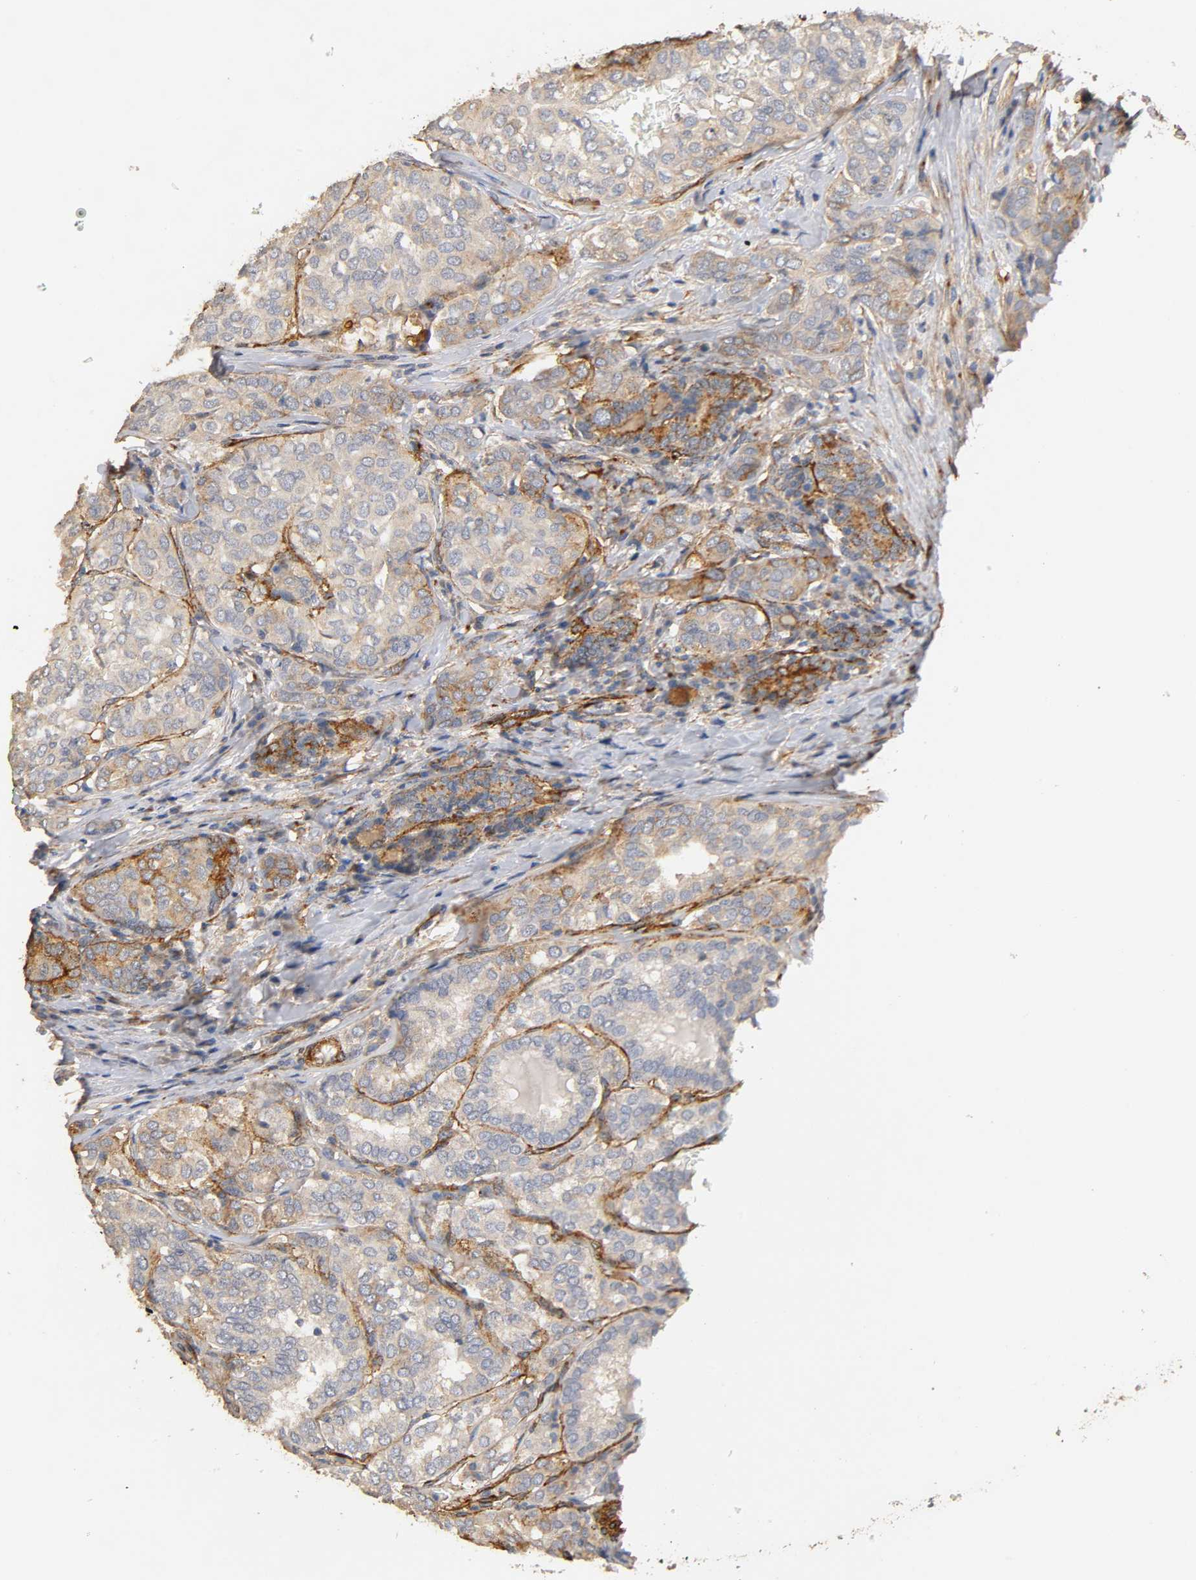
{"staining": {"intensity": "weak", "quantity": "<25%", "location": "cytoplasmic/membranous"}, "tissue": "thyroid cancer", "cell_type": "Tumor cells", "image_type": "cancer", "snomed": [{"axis": "morphology", "description": "Papillary adenocarcinoma, NOS"}, {"axis": "topography", "description": "Thyroid gland"}], "caption": "Immunohistochemical staining of human thyroid cancer reveals no significant positivity in tumor cells.", "gene": "IFITM3", "patient": {"sex": "female", "age": 30}}